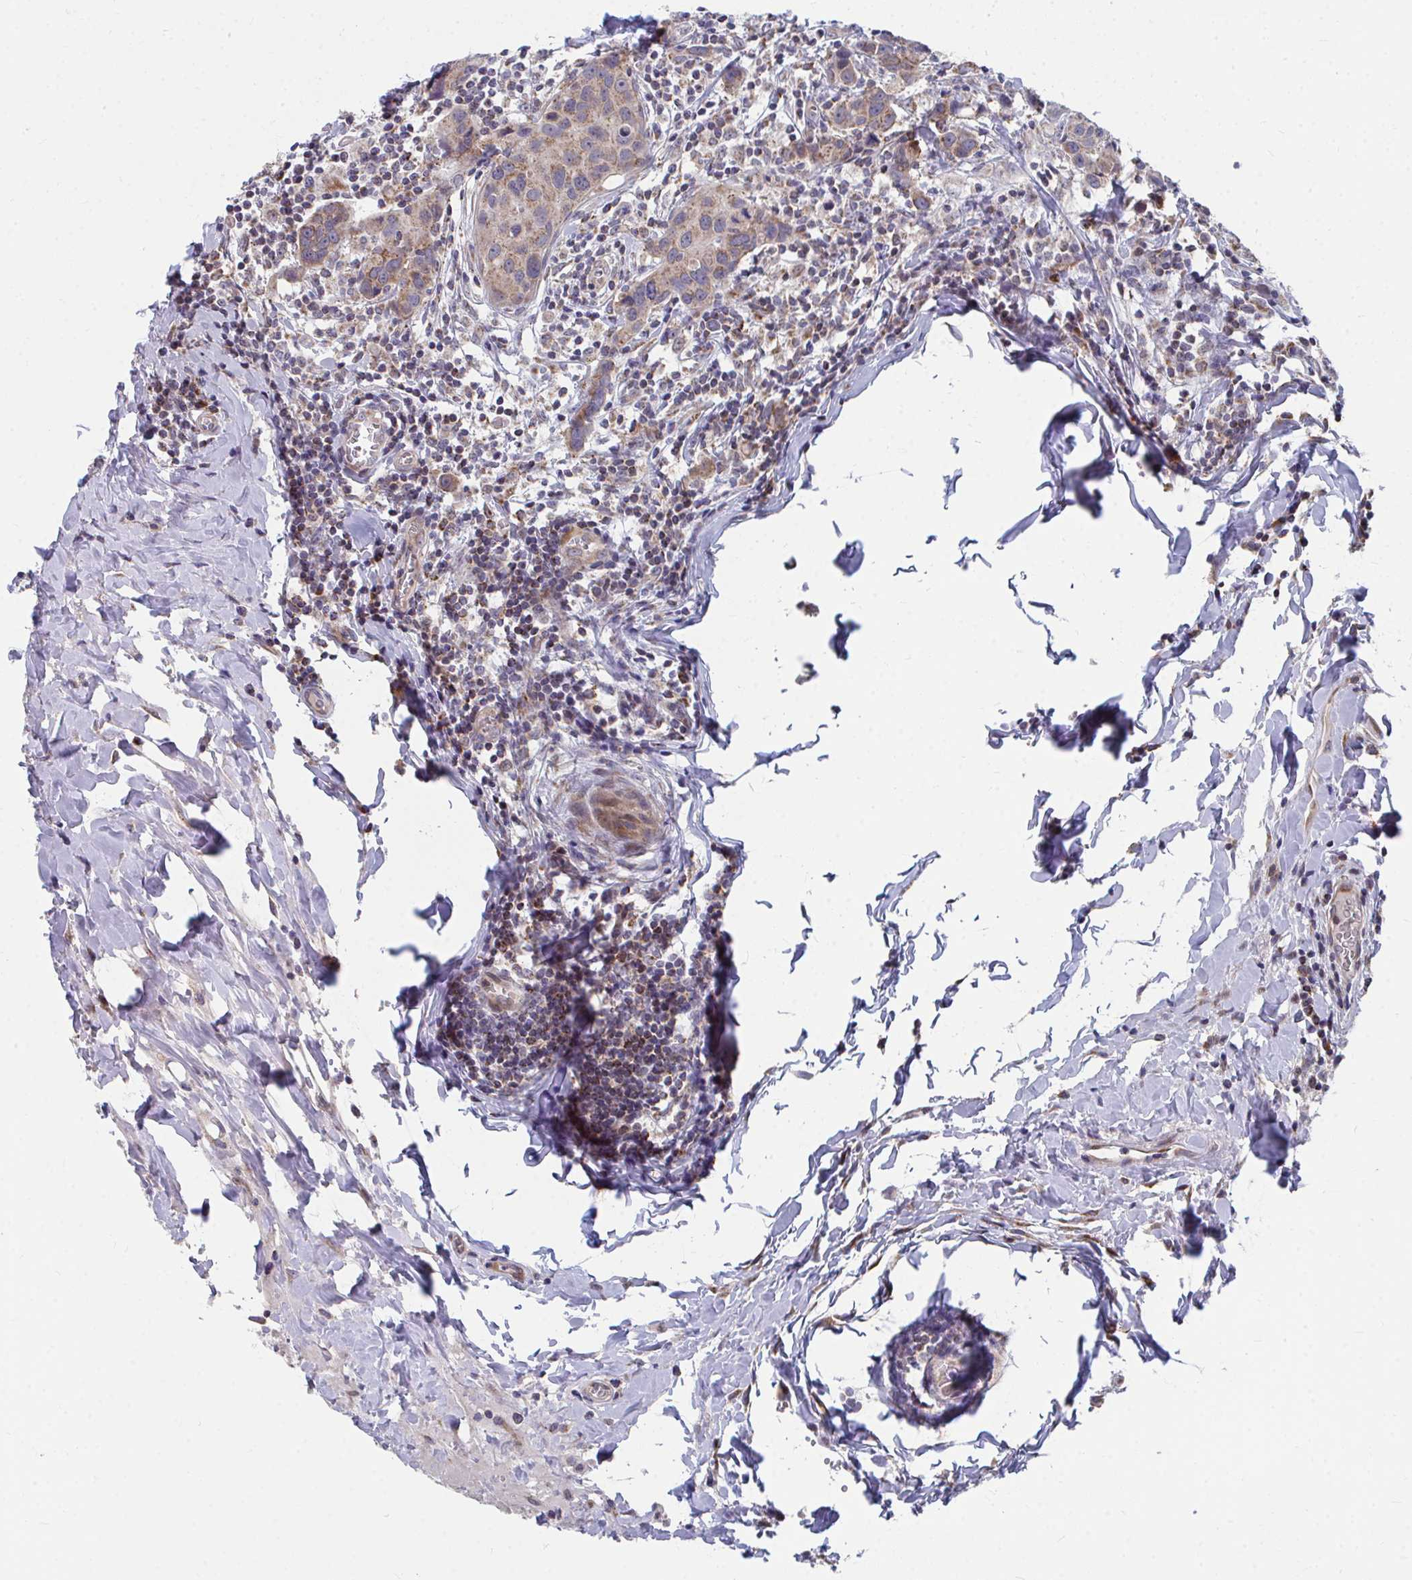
{"staining": {"intensity": "weak", "quantity": ">75%", "location": "cytoplasmic/membranous"}, "tissue": "breast cancer", "cell_type": "Tumor cells", "image_type": "cancer", "snomed": [{"axis": "morphology", "description": "Duct carcinoma"}, {"axis": "topography", "description": "Breast"}], "caption": "The immunohistochemical stain labels weak cytoplasmic/membranous expression in tumor cells of breast cancer (invasive ductal carcinoma) tissue.", "gene": "PEX3", "patient": {"sex": "female", "age": 24}}